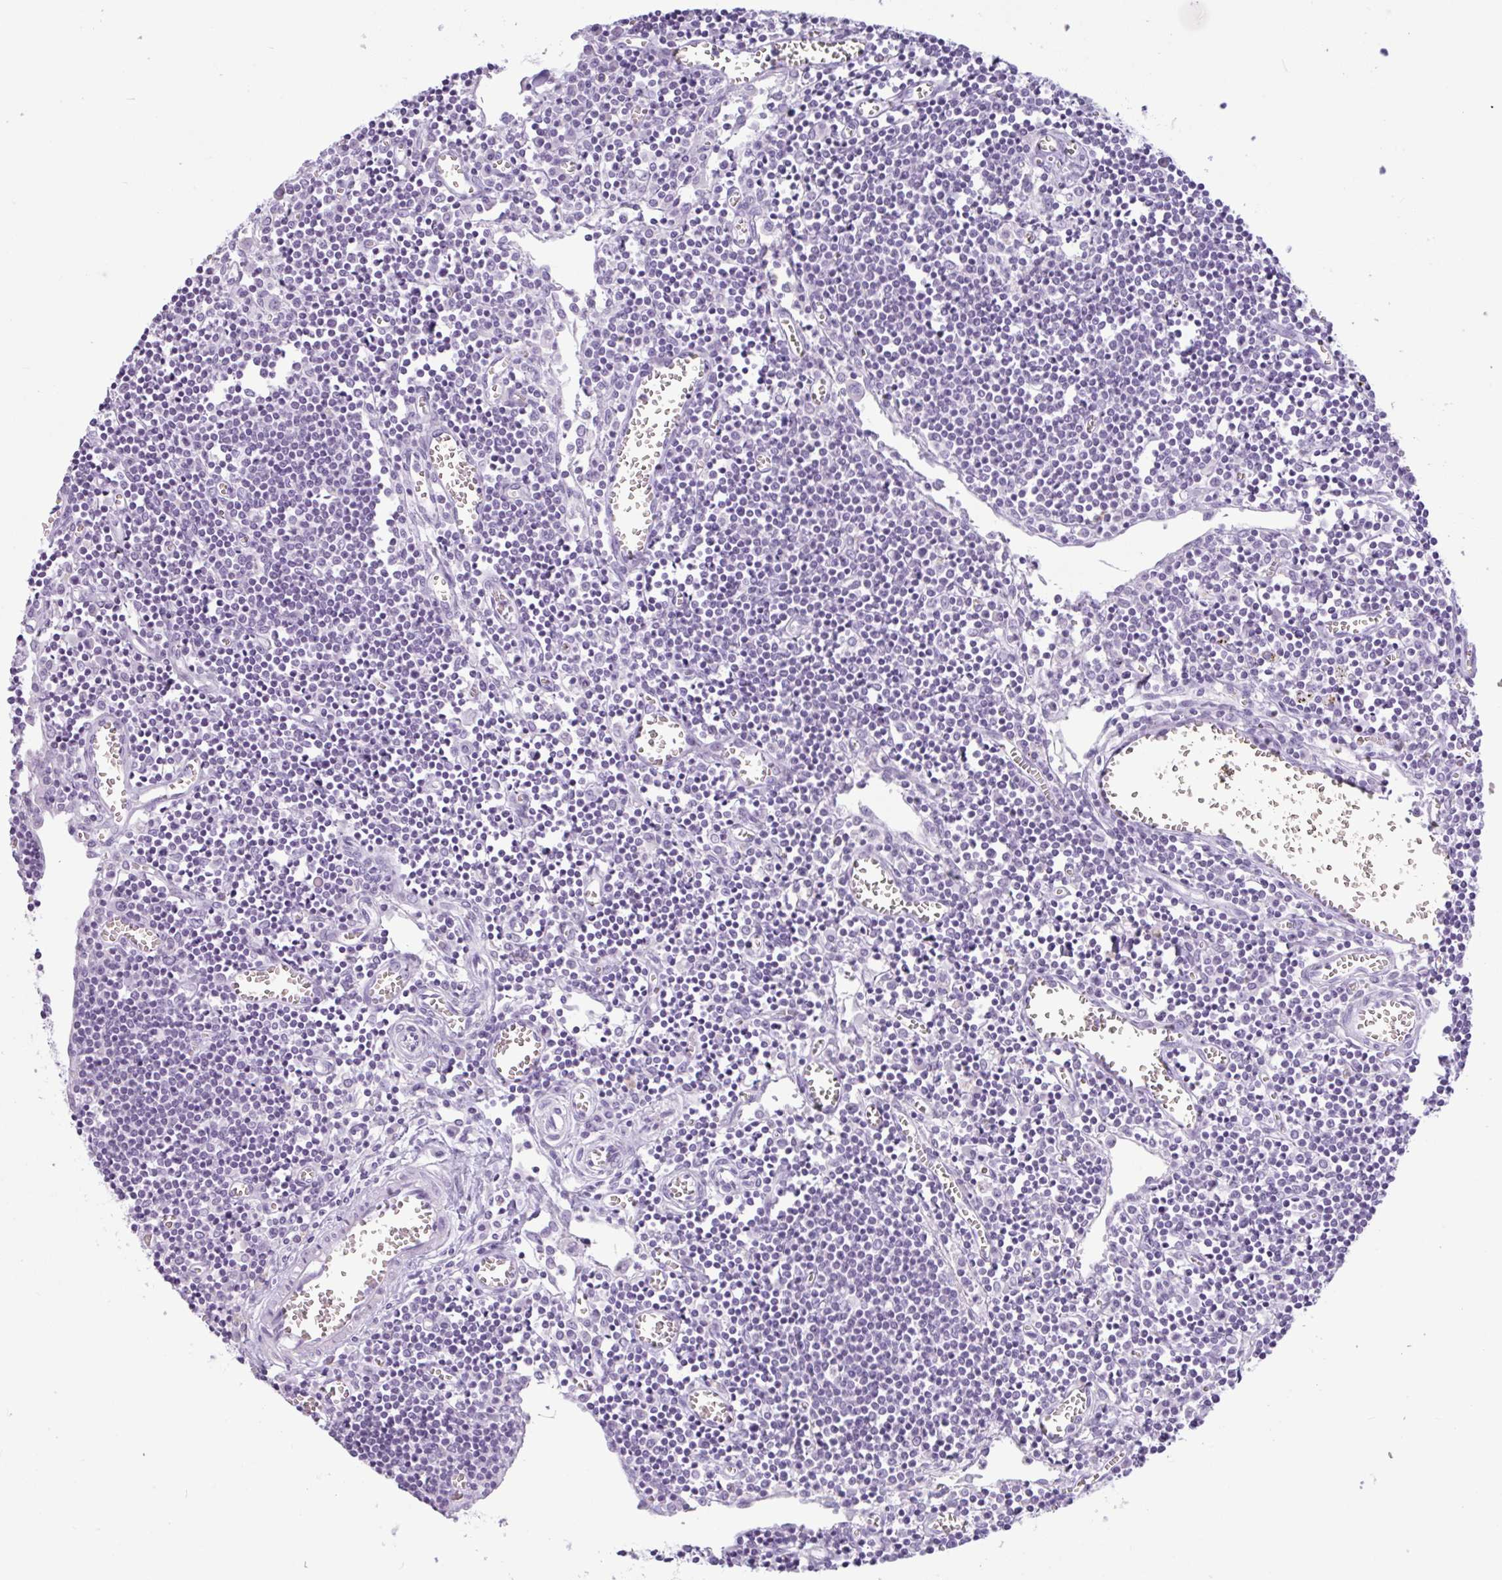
{"staining": {"intensity": "negative", "quantity": "none", "location": "none"}, "tissue": "lymph node", "cell_type": "Germinal center cells", "image_type": "normal", "snomed": [{"axis": "morphology", "description": "Normal tissue, NOS"}, {"axis": "topography", "description": "Lymph node"}], "caption": "DAB (3,3'-diaminobenzidine) immunohistochemical staining of benign human lymph node exhibits no significant positivity in germinal center cells.", "gene": "CTSE", "patient": {"sex": "male", "age": 66}}